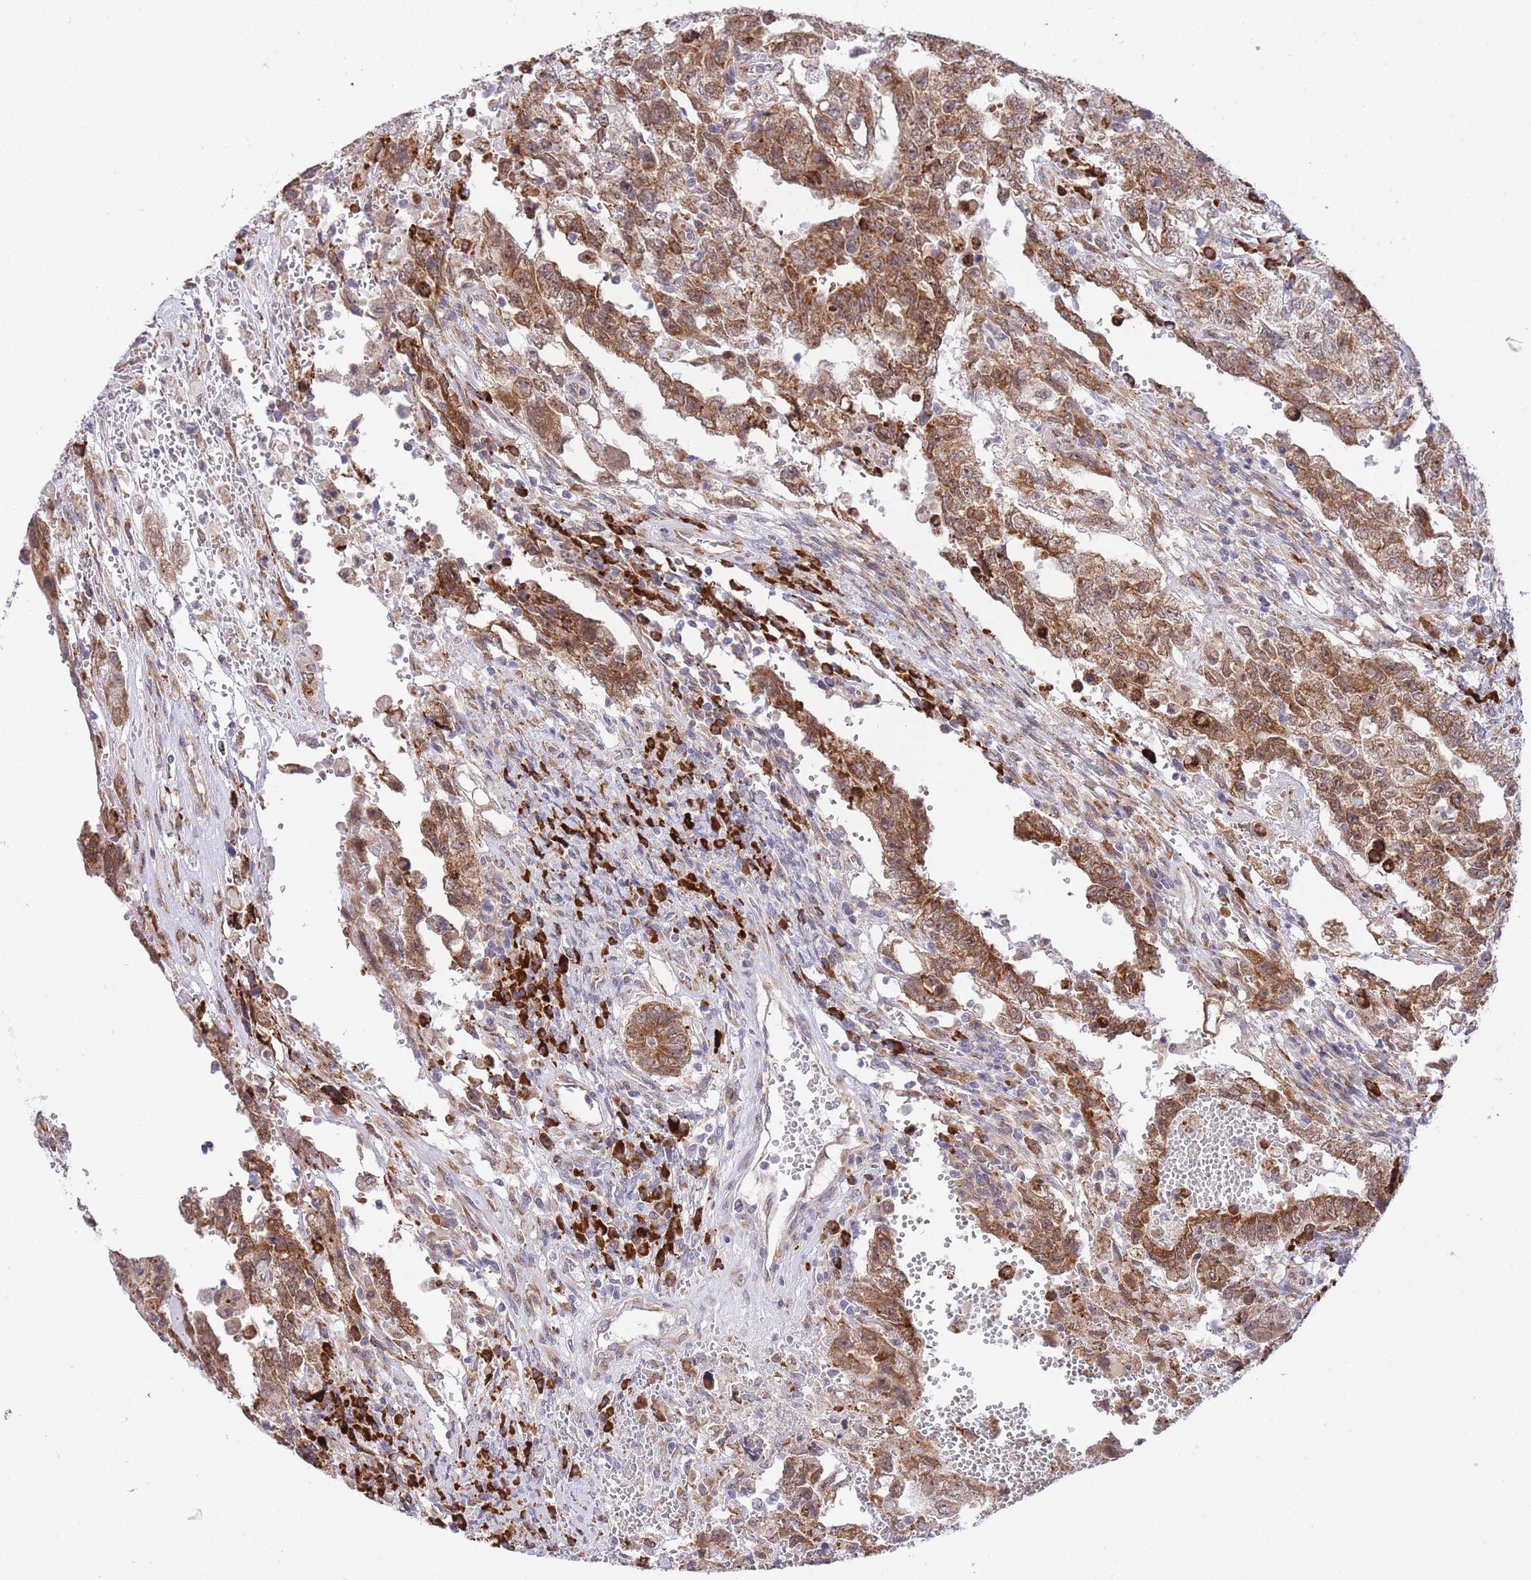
{"staining": {"intensity": "moderate", "quantity": ">75%", "location": "cytoplasmic/membranous,nuclear"}, "tissue": "testis cancer", "cell_type": "Tumor cells", "image_type": "cancer", "snomed": [{"axis": "morphology", "description": "Carcinoma, Embryonal, NOS"}, {"axis": "topography", "description": "Testis"}], "caption": "The immunohistochemical stain shows moderate cytoplasmic/membranous and nuclear expression in tumor cells of testis embryonal carcinoma tissue. The staining was performed using DAB to visualize the protein expression in brown, while the nuclei were stained in blue with hematoxylin (Magnification: 20x).", "gene": "EXOSC8", "patient": {"sex": "male", "age": 26}}